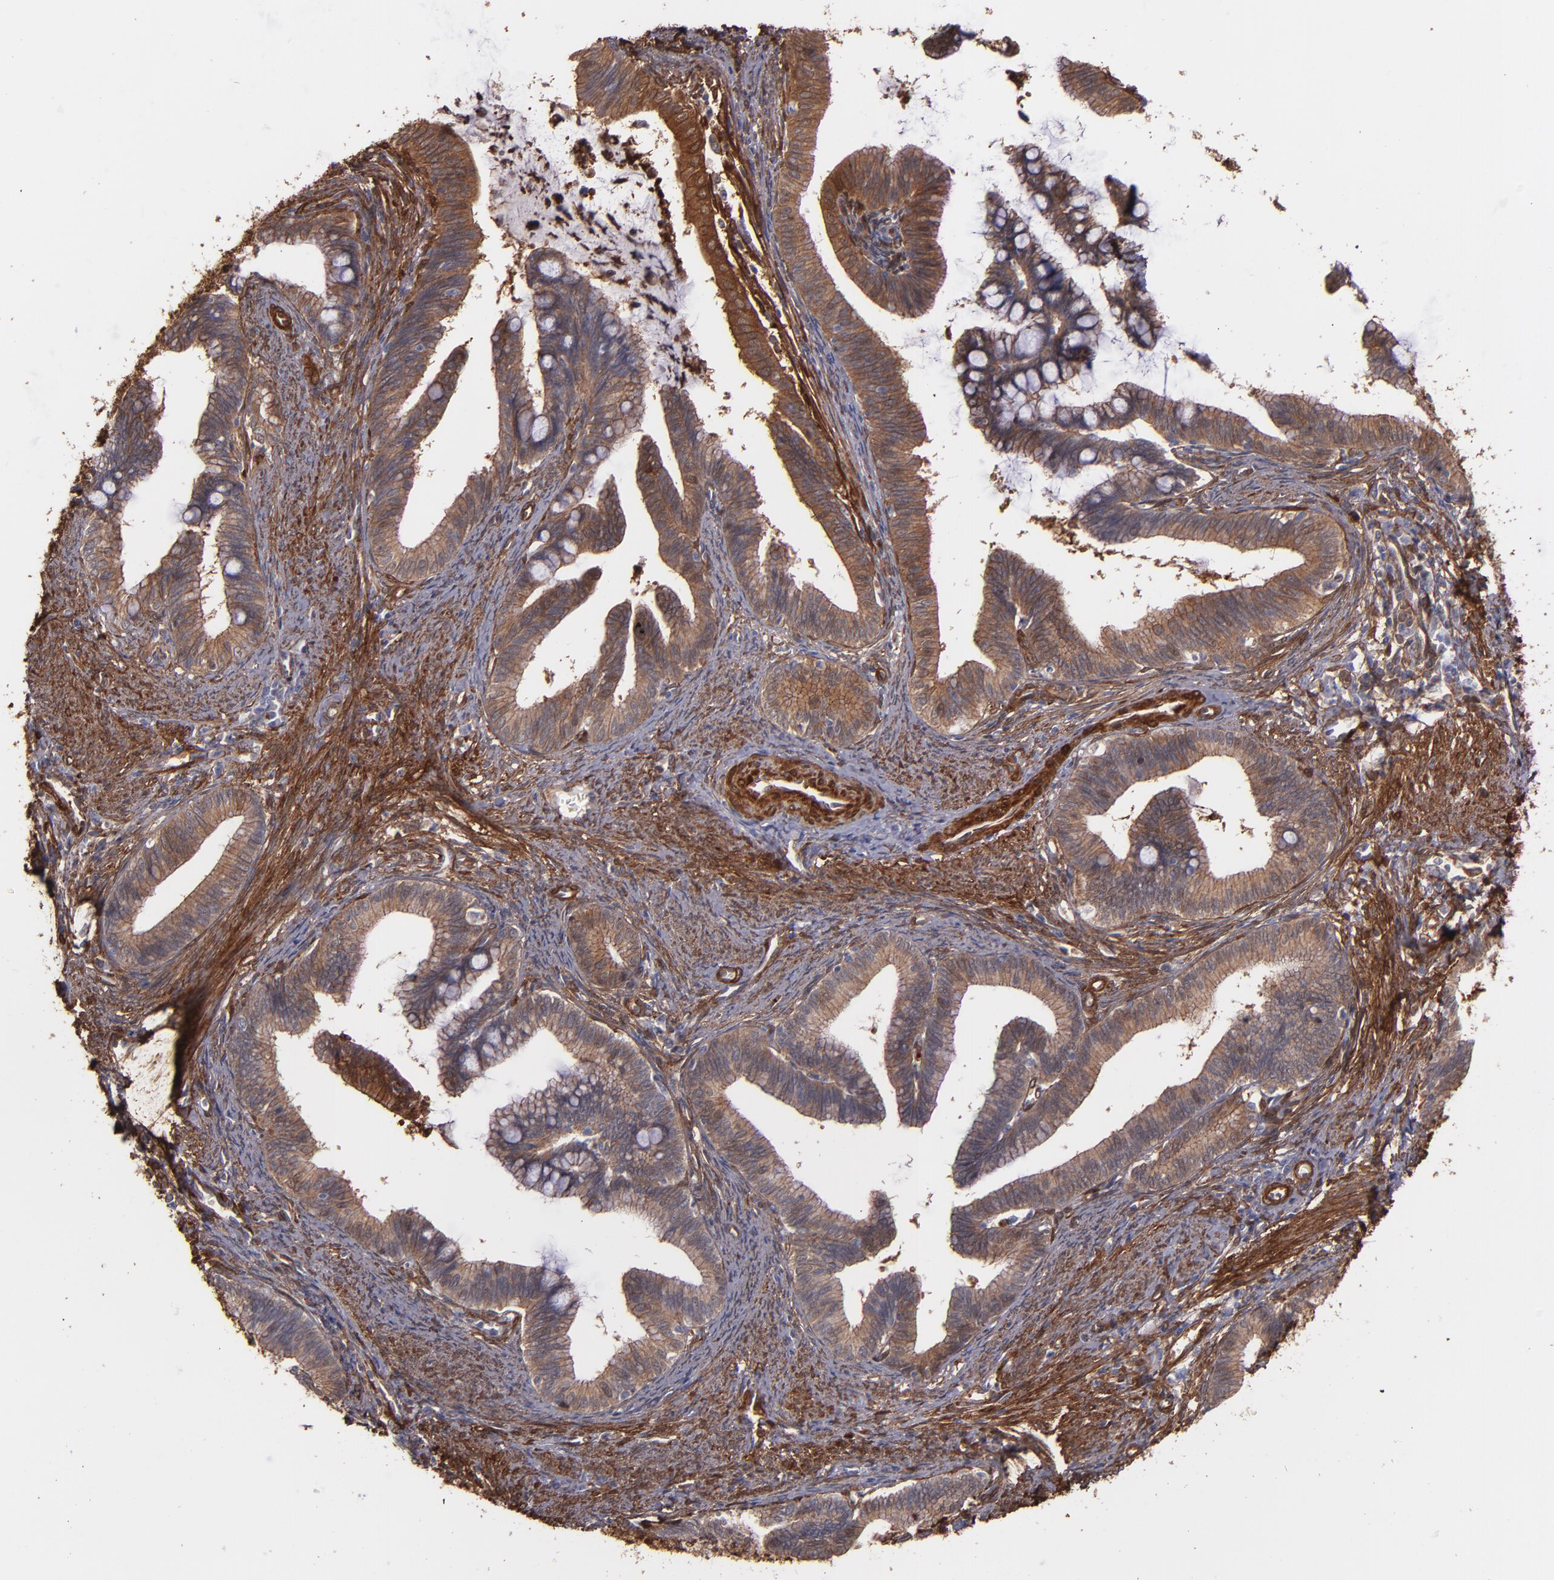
{"staining": {"intensity": "moderate", "quantity": ">75%", "location": "cytoplasmic/membranous"}, "tissue": "cervical cancer", "cell_type": "Tumor cells", "image_type": "cancer", "snomed": [{"axis": "morphology", "description": "Adenocarcinoma, NOS"}, {"axis": "topography", "description": "Cervix"}], "caption": "This is an image of immunohistochemistry staining of adenocarcinoma (cervical), which shows moderate expression in the cytoplasmic/membranous of tumor cells.", "gene": "VCL", "patient": {"sex": "female", "age": 36}}